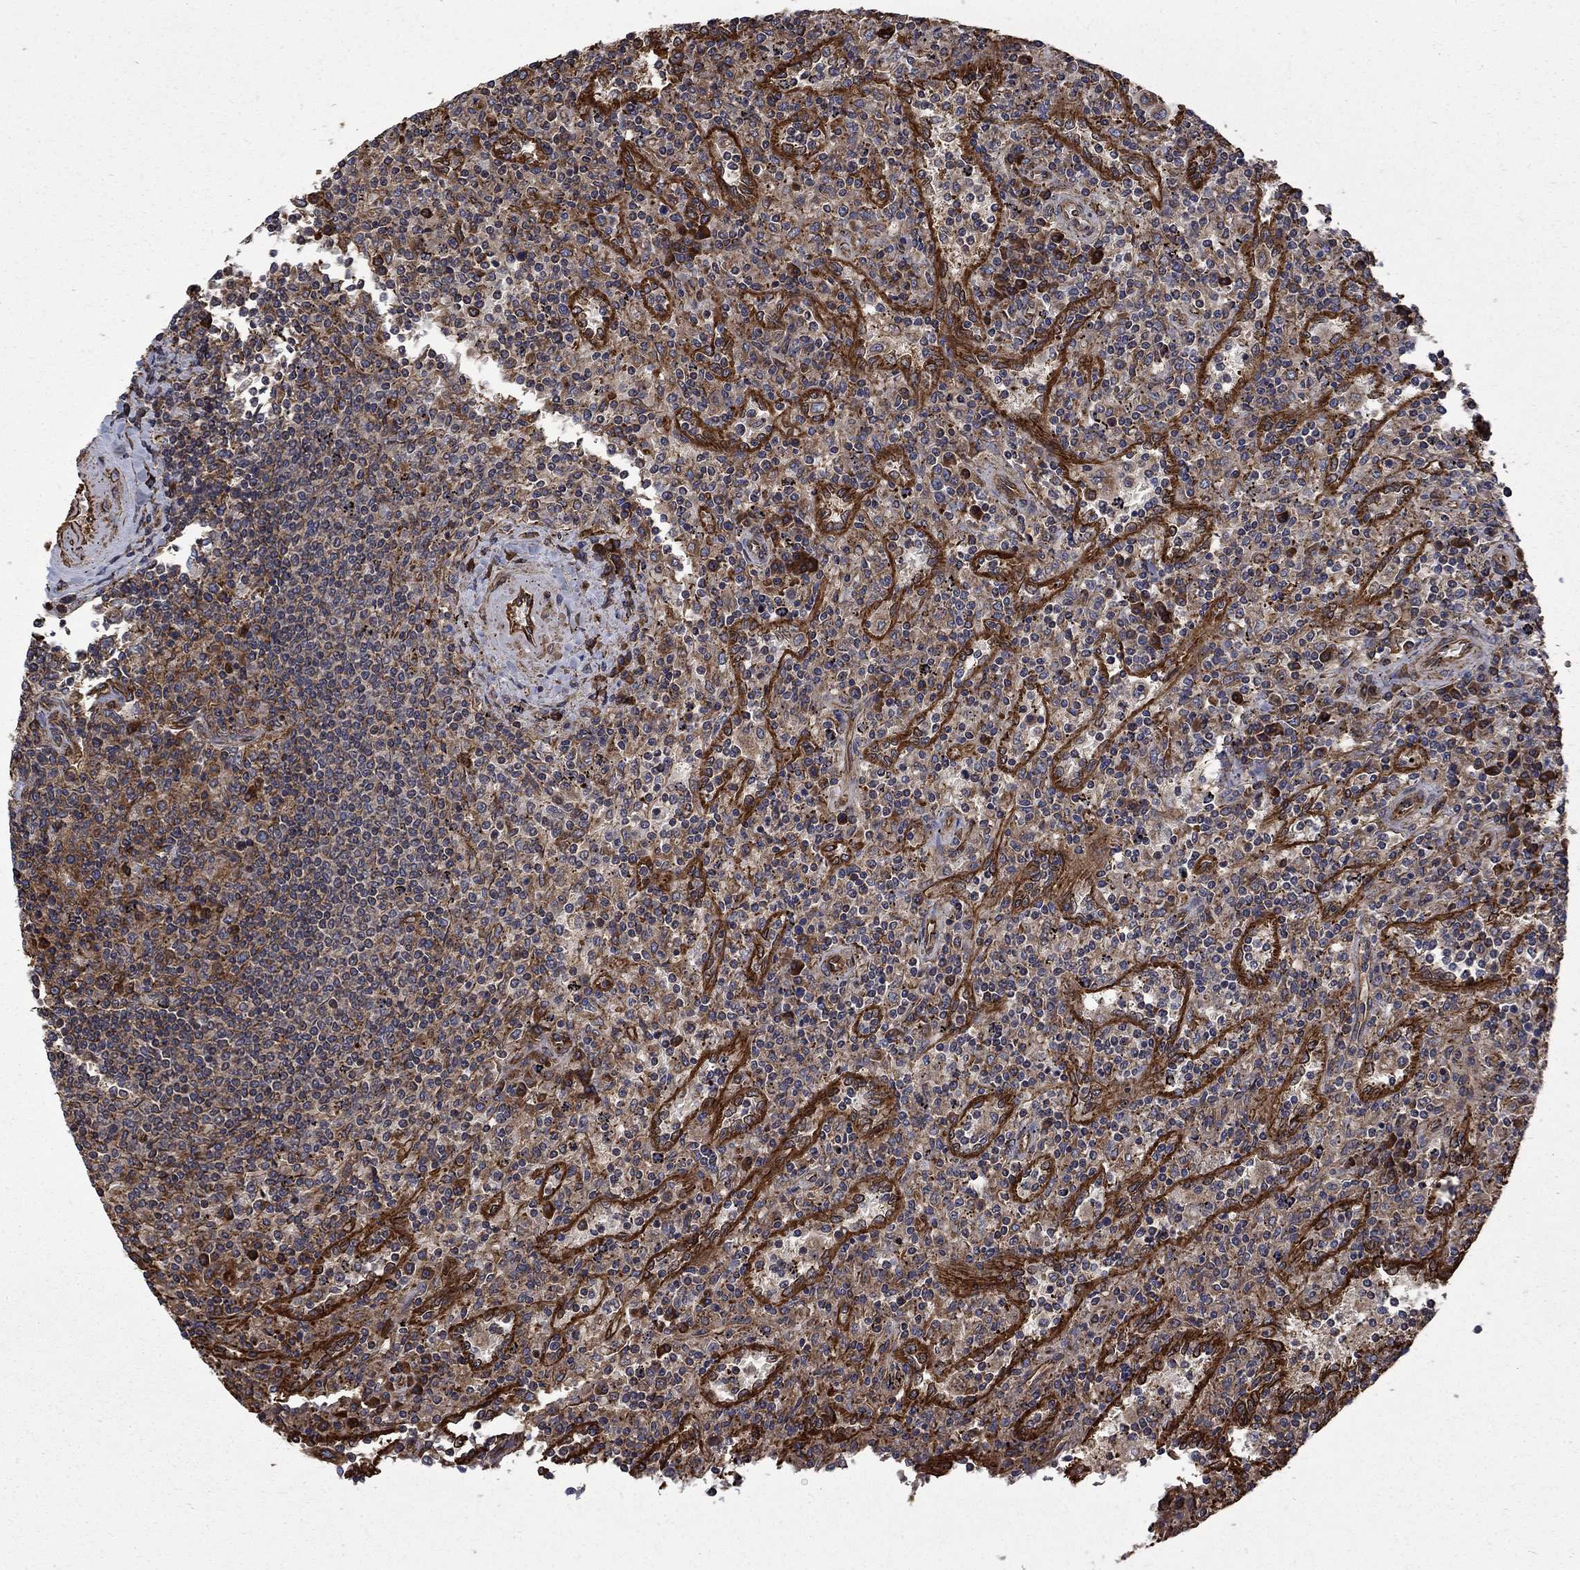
{"staining": {"intensity": "weak", "quantity": ">75%", "location": "cytoplasmic/membranous"}, "tissue": "lymphoma", "cell_type": "Tumor cells", "image_type": "cancer", "snomed": [{"axis": "morphology", "description": "Malignant lymphoma, non-Hodgkin's type, Low grade"}, {"axis": "topography", "description": "Spleen"}], "caption": "Immunohistochemistry (IHC) (DAB (3,3'-diaminobenzidine)) staining of lymphoma shows weak cytoplasmic/membranous protein positivity in about >75% of tumor cells.", "gene": "CUTC", "patient": {"sex": "male", "age": 62}}